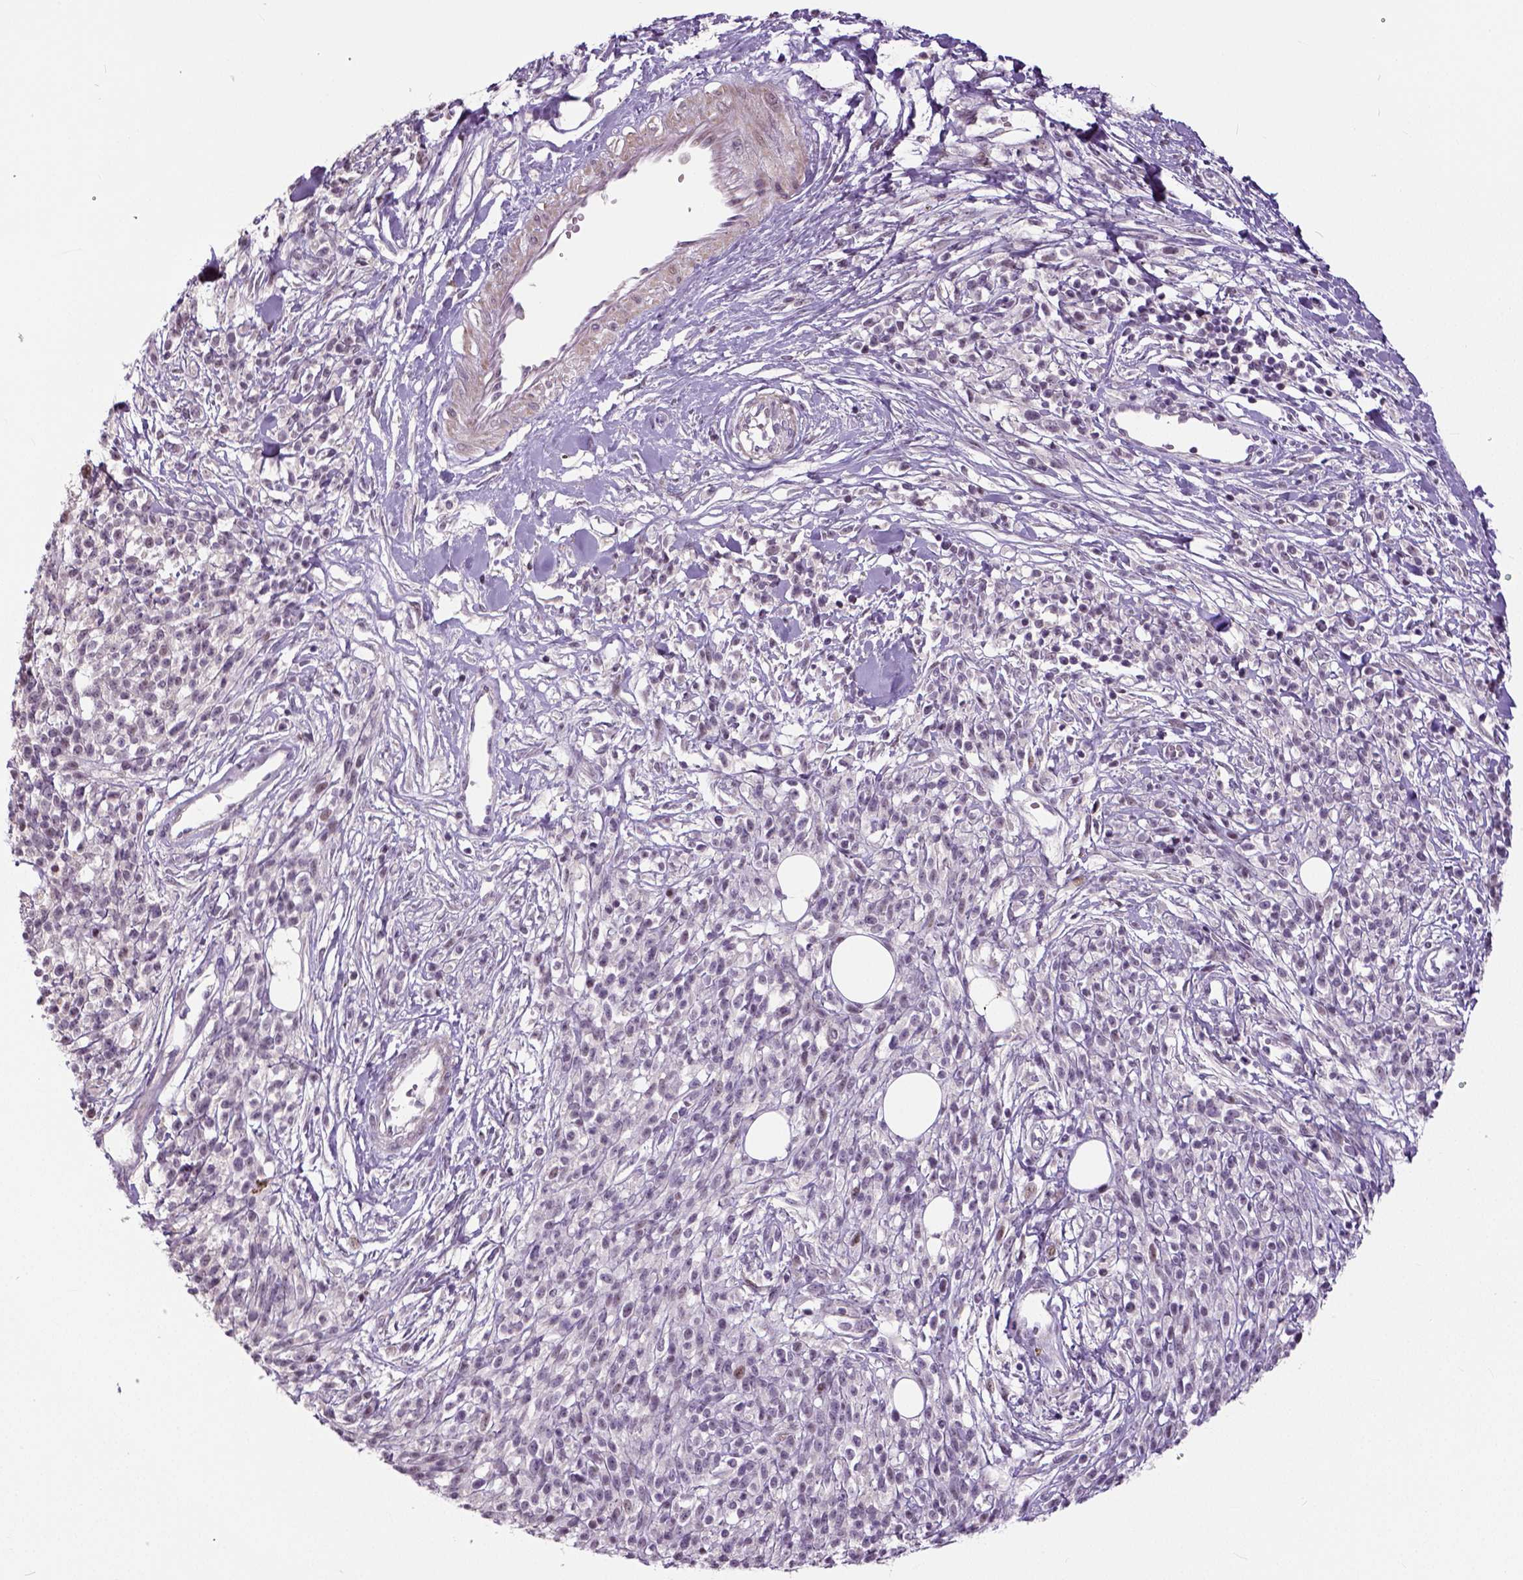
{"staining": {"intensity": "negative", "quantity": "none", "location": "none"}, "tissue": "melanoma", "cell_type": "Tumor cells", "image_type": "cancer", "snomed": [{"axis": "morphology", "description": "Malignant melanoma, NOS"}, {"axis": "topography", "description": "Skin"}, {"axis": "topography", "description": "Skin of trunk"}], "caption": "Immunohistochemical staining of human melanoma exhibits no significant positivity in tumor cells.", "gene": "NECAB1", "patient": {"sex": "male", "age": 74}}